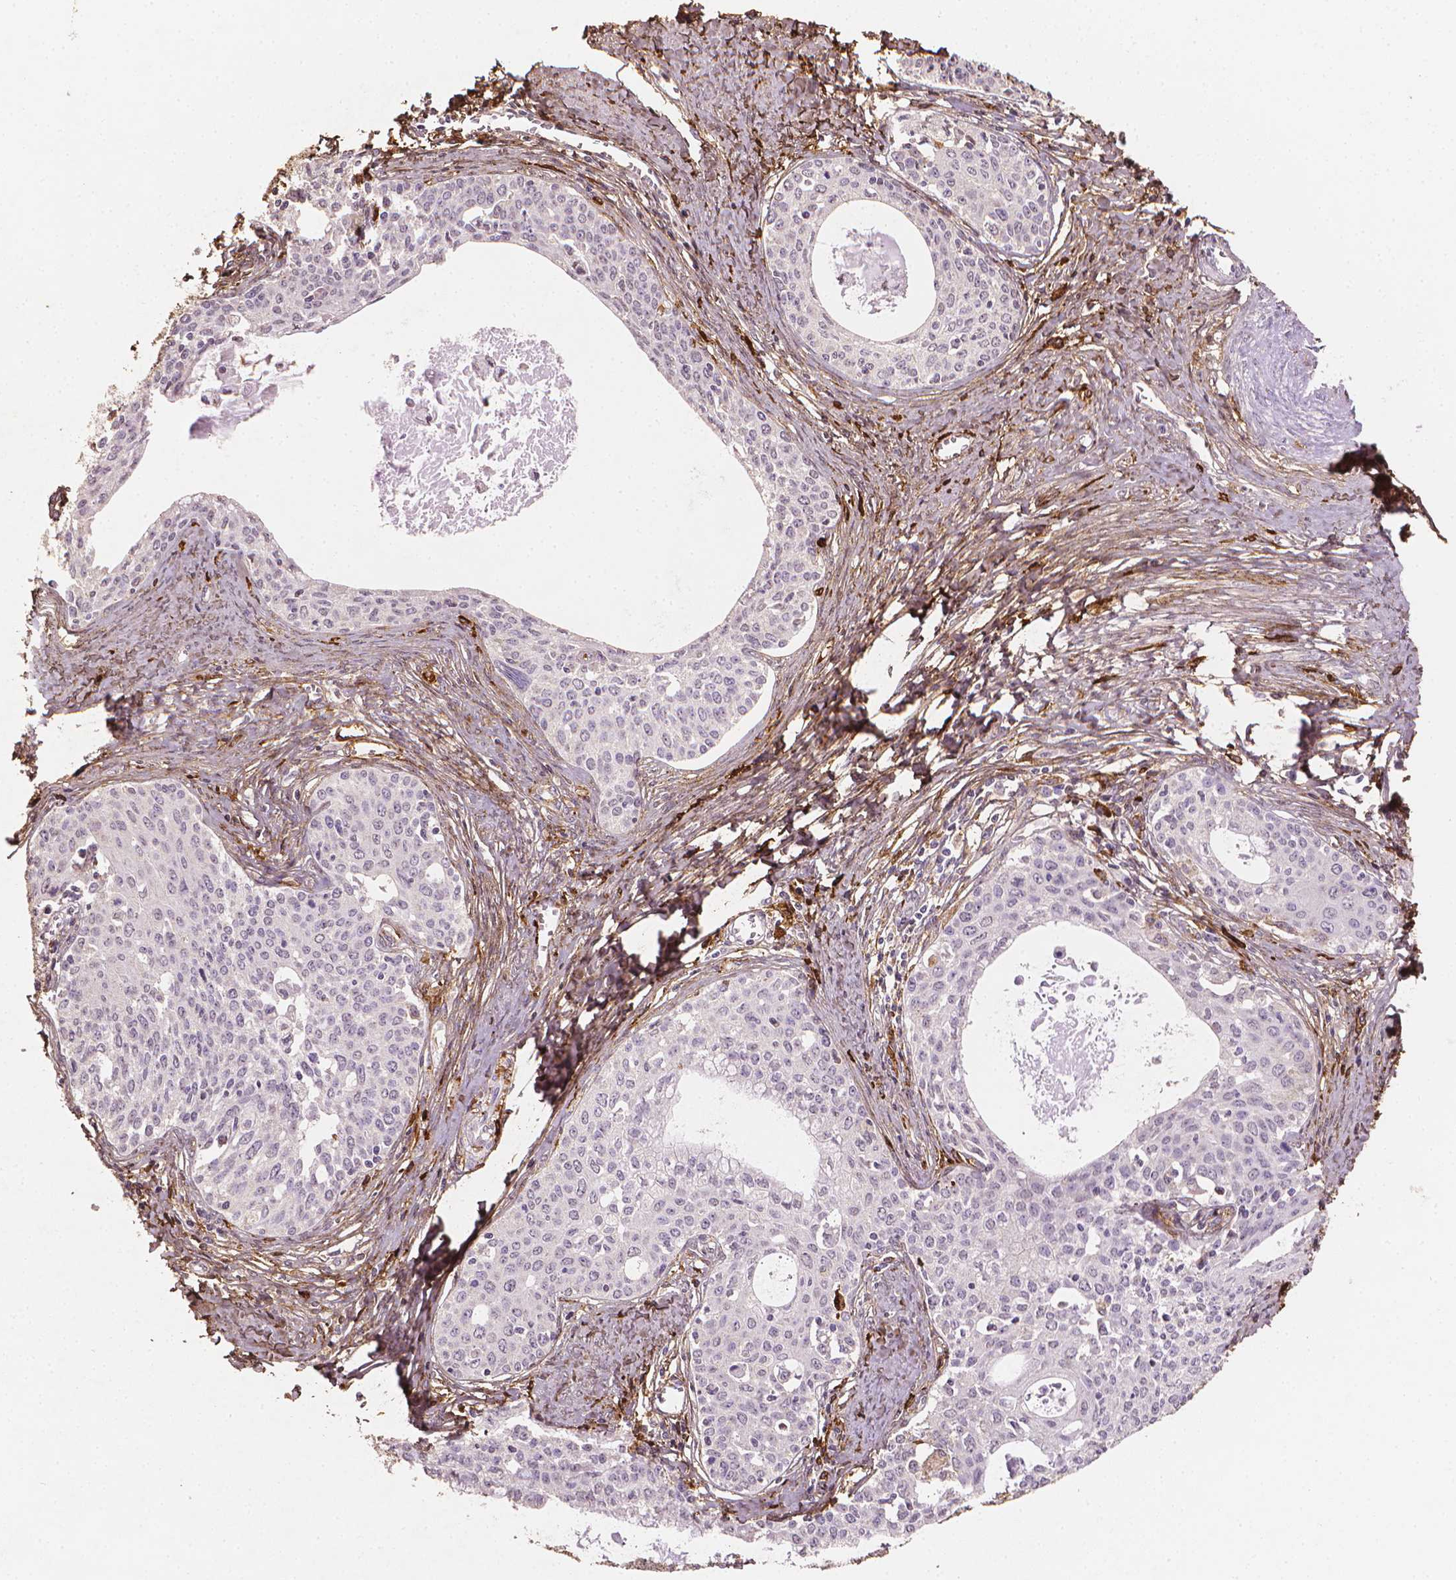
{"staining": {"intensity": "negative", "quantity": "none", "location": "none"}, "tissue": "cervical cancer", "cell_type": "Tumor cells", "image_type": "cancer", "snomed": [{"axis": "morphology", "description": "Squamous cell carcinoma, NOS"}, {"axis": "morphology", "description": "Adenocarcinoma, NOS"}, {"axis": "topography", "description": "Cervix"}], "caption": "Immunohistochemistry photomicrograph of neoplastic tissue: human cervical cancer stained with DAB (3,3'-diaminobenzidine) displays no significant protein positivity in tumor cells.", "gene": "DCN", "patient": {"sex": "female", "age": 52}}